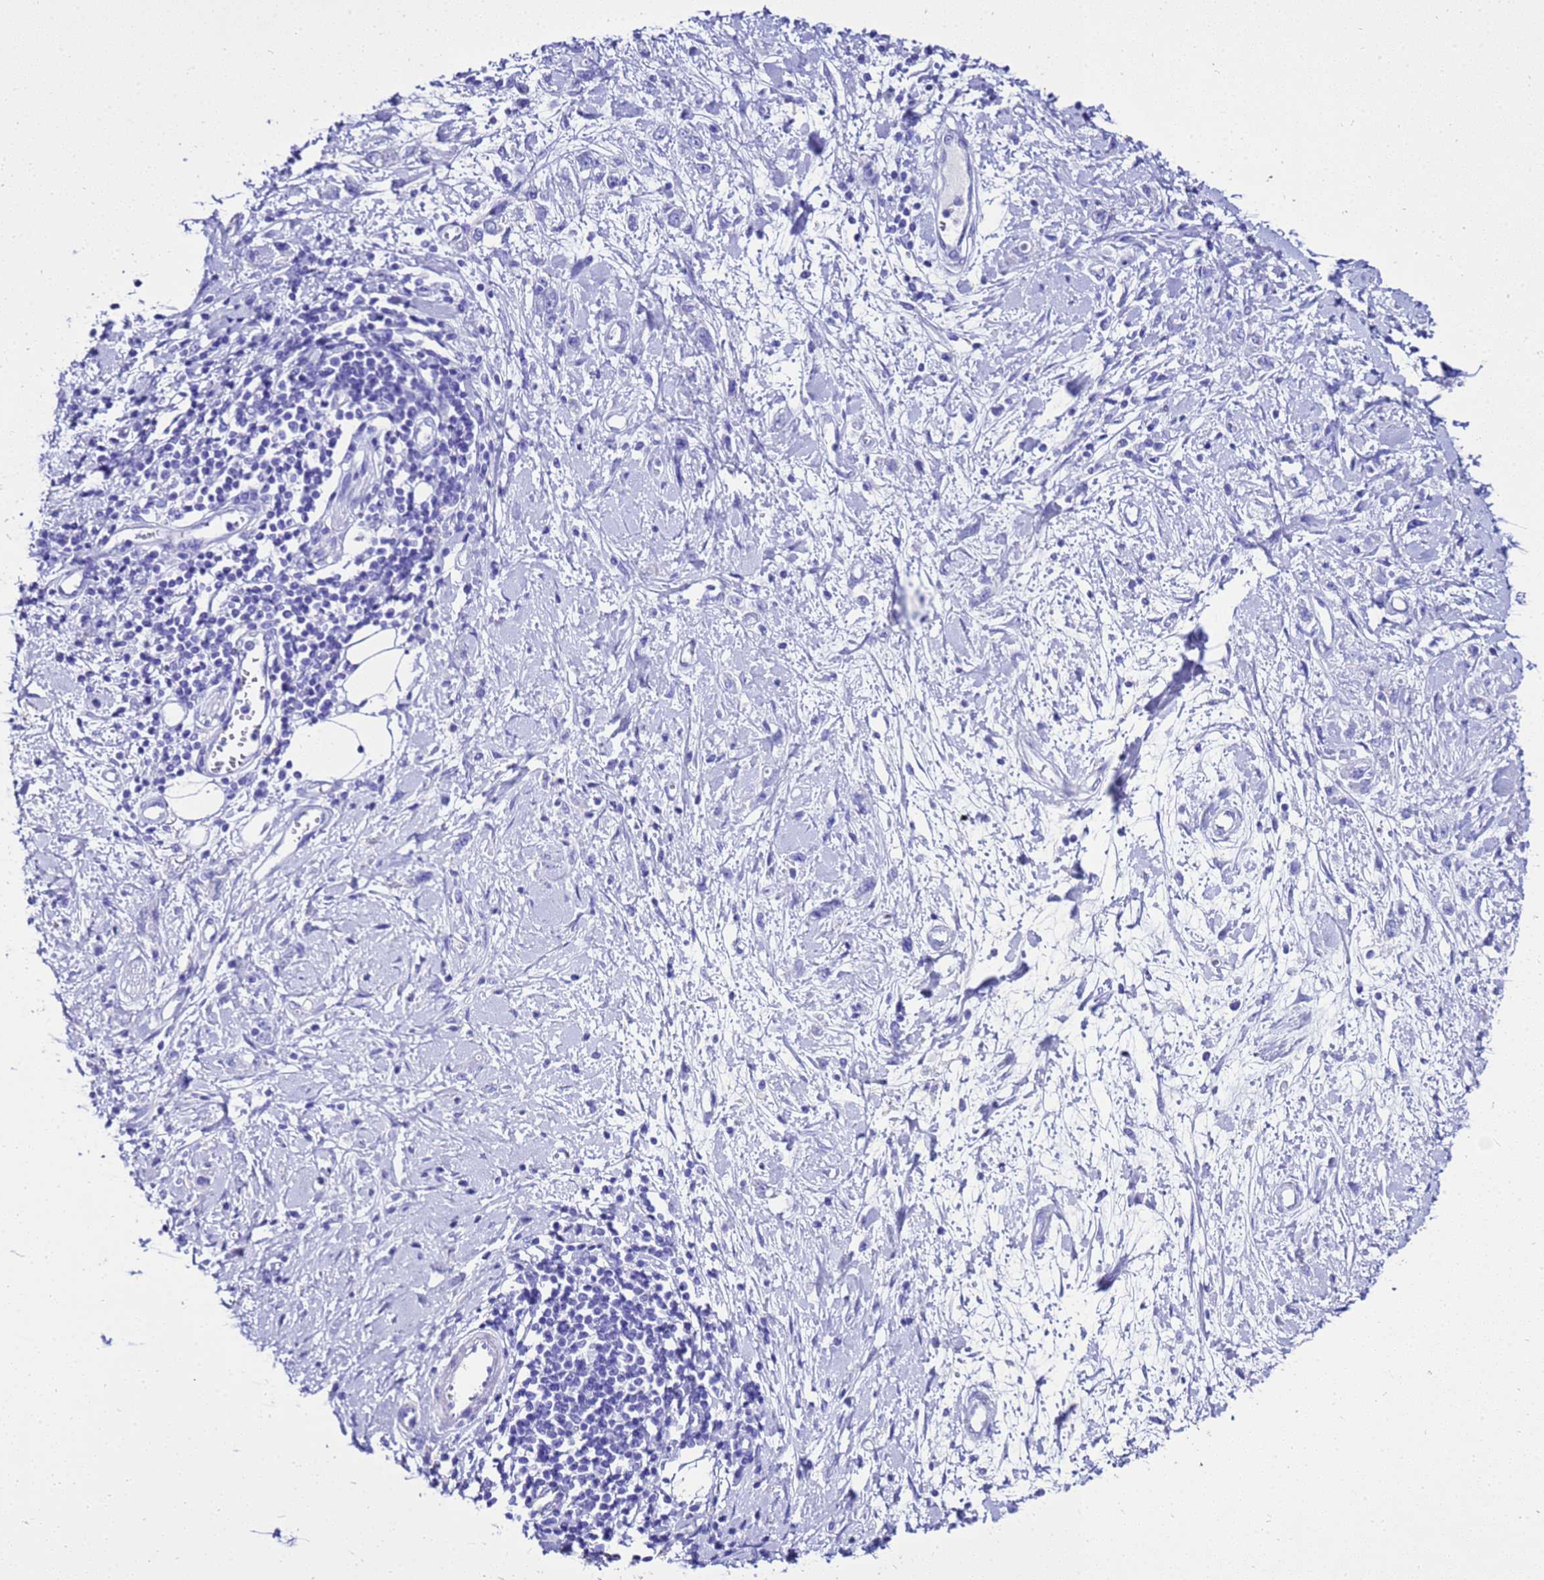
{"staining": {"intensity": "negative", "quantity": "none", "location": "none"}, "tissue": "stomach cancer", "cell_type": "Tumor cells", "image_type": "cancer", "snomed": [{"axis": "morphology", "description": "Adenocarcinoma, NOS"}, {"axis": "topography", "description": "Stomach"}], "caption": "Stomach cancer (adenocarcinoma) was stained to show a protein in brown. There is no significant staining in tumor cells.", "gene": "LIPF", "patient": {"sex": "female", "age": 76}}